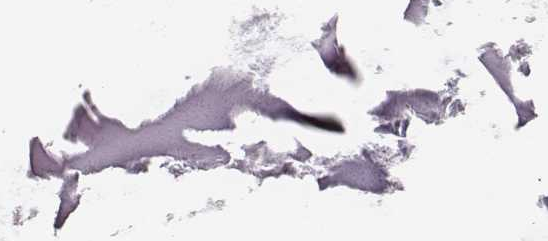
{"staining": {"intensity": "strong", "quantity": ">75%", "location": "cytoplasmic/membranous"}, "tissue": "adipose tissue", "cell_type": "Adipocytes", "image_type": "normal", "snomed": [{"axis": "morphology", "description": "Normal tissue, NOS"}, {"axis": "morphology", "description": "Squamous cell carcinoma, NOS"}, {"axis": "topography", "description": "Cartilage tissue"}, {"axis": "topography", "description": "Lung"}], "caption": "A high amount of strong cytoplasmic/membranous staining is present in about >75% of adipocytes in normal adipose tissue.", "gene": "CS", "patient": {"sex": "male", "age": 66}}